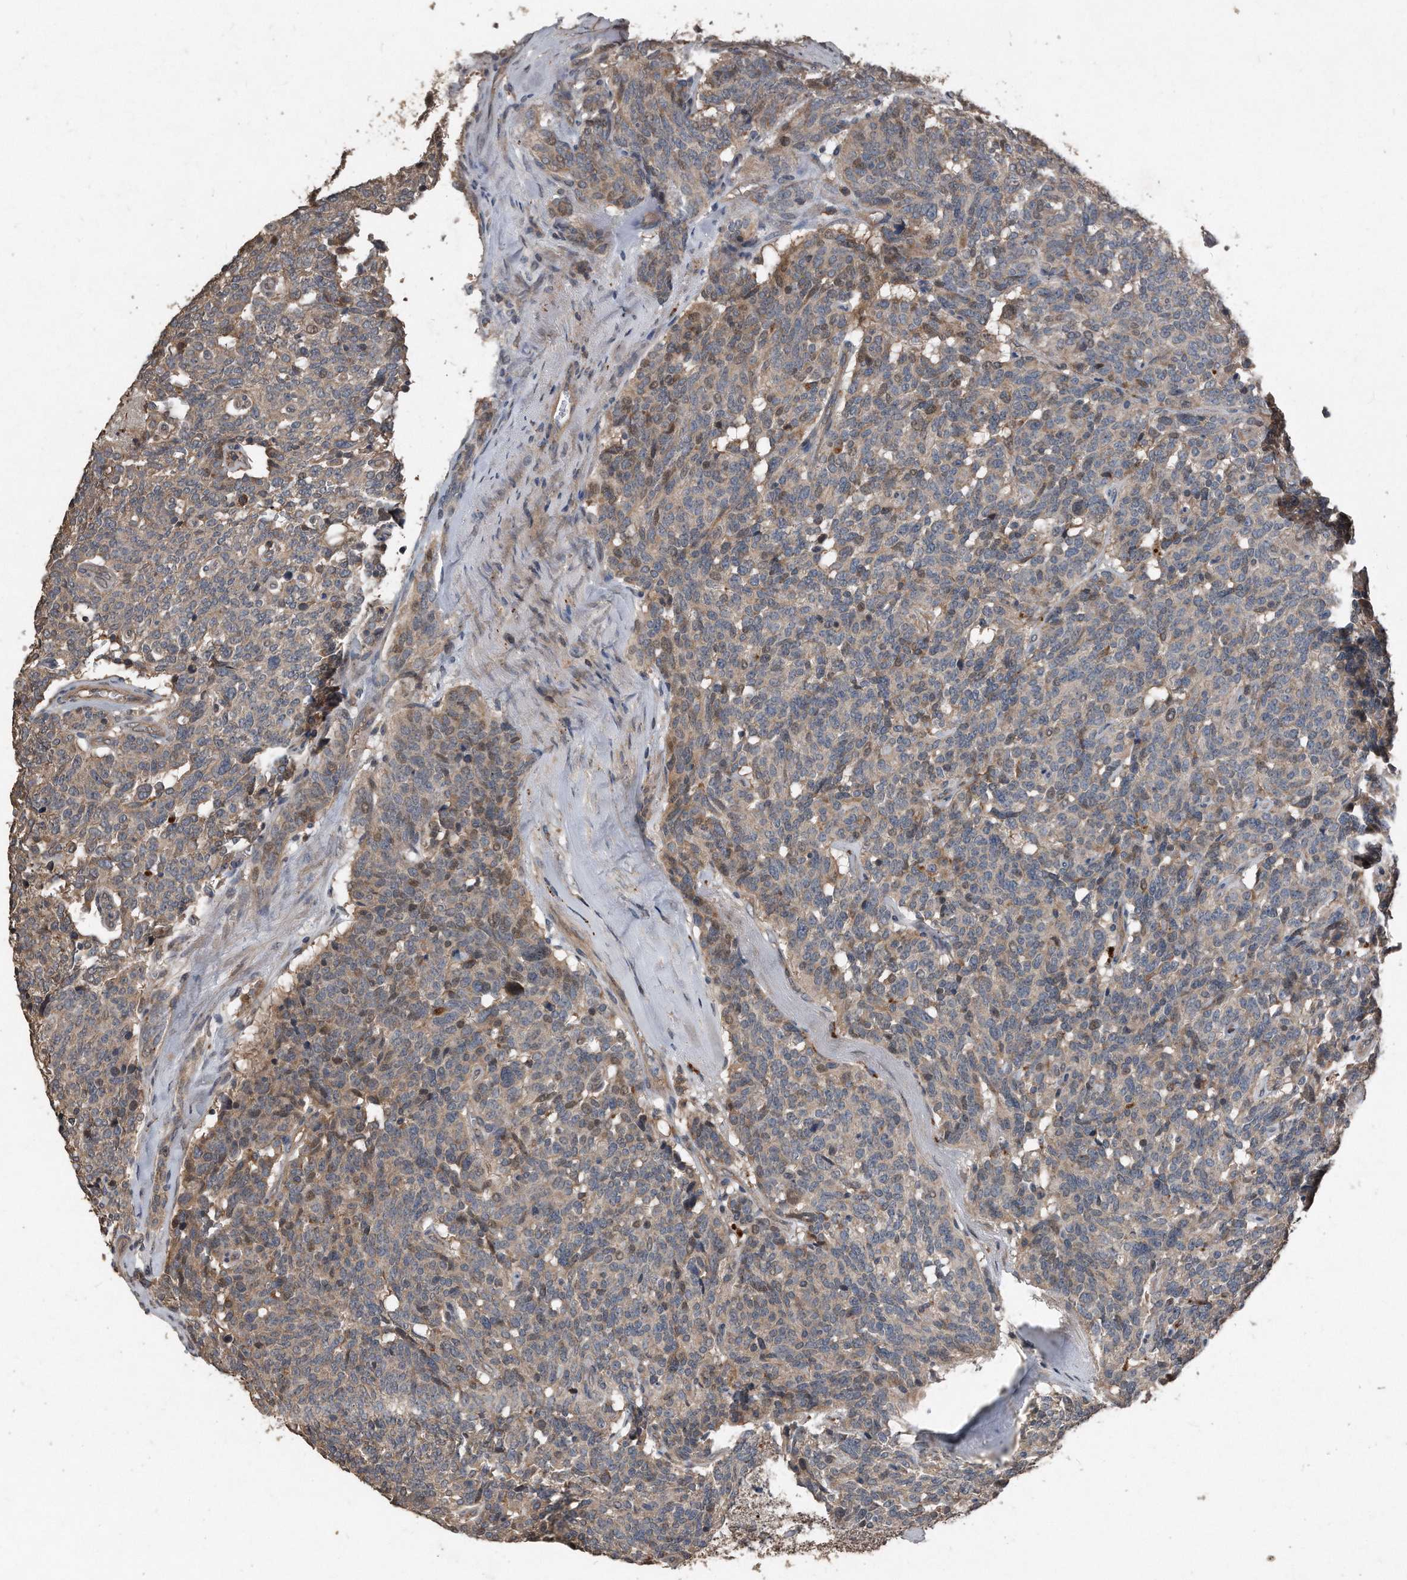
{"staining": {"intensity": "weak", "quantity": "<25%", "location": "cytoplasmic/membranous,nuclear"}, "tissue": "carcinoid", "cell_type": "Tumor cells", "image_type": "cancer", "snomed": [{"axis": "morphology", "description": "Carcinoid, malignant, NOS"}, {"axis": "topography", "description": "Lung"}], "caption": "Carcinoid was stained to show a protein in brown. There is no significant positivity in tumor cells. The staining was performed using DAB to visualize the protein expression in brown, while the nuclei were stained in blue with hematoxylin (Magnification: 20x).", "gene": "ANKRD10", "patient": {"sex": "female", "age": 46}}